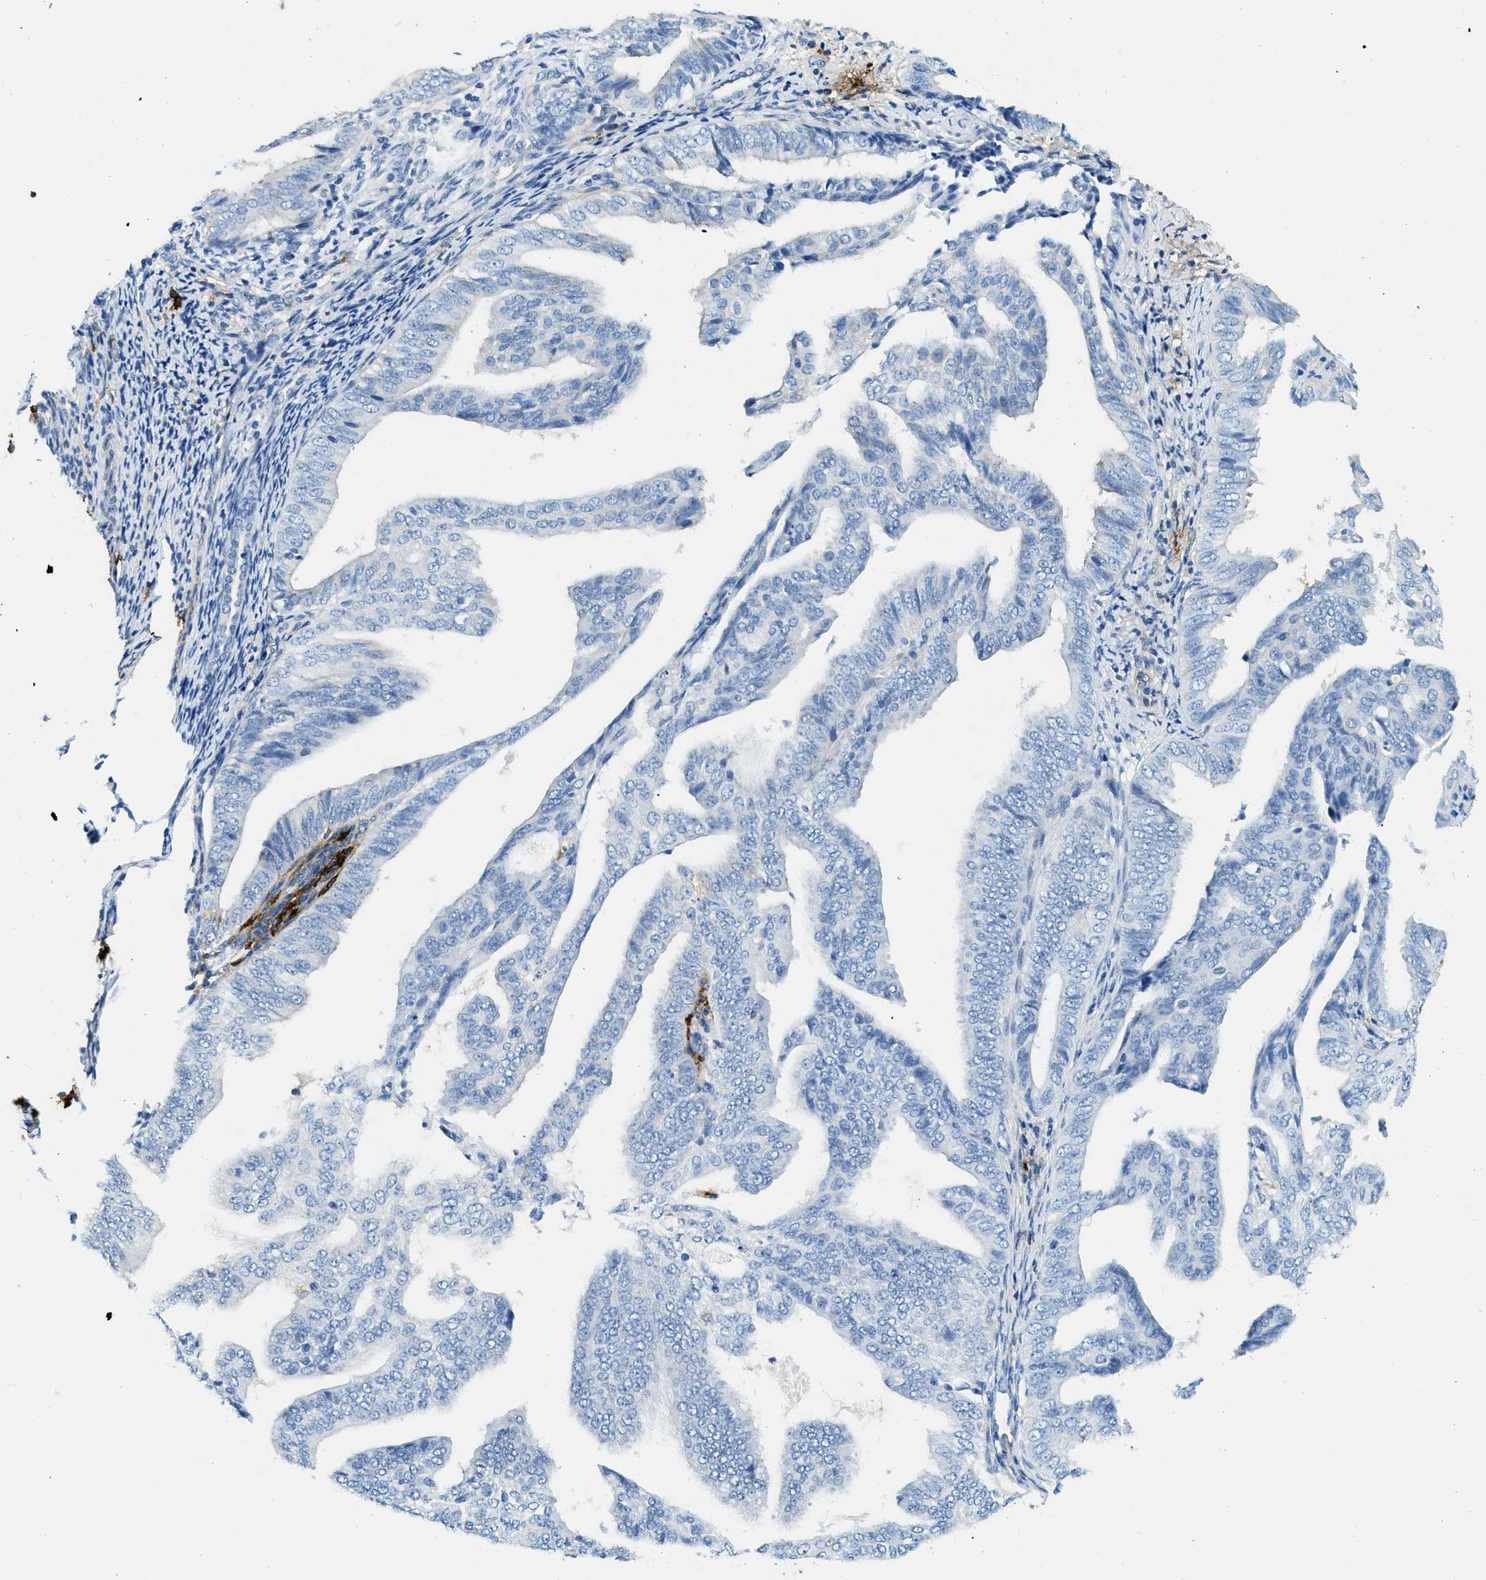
{"staining": {"intensity": "negative", "quantity": "none", "location": "none"}, "tissue": "endometrial cancer", "cell_type": "Tumor cells", "image_type": "cancer", "snomed": [{"axis": "morphology", "description": "Adenocarcinoma, NOS"}, {"axis": "topography", "description": "Endometrium"}], "caption": "A high-resolution photomicrograph shows IHC staining of adenocarcinoma (endometrial), which reveals no significant positivity in tumor cells.", "gene": "TPSAB1", "patient": {"sex": "female", "age": 58}}